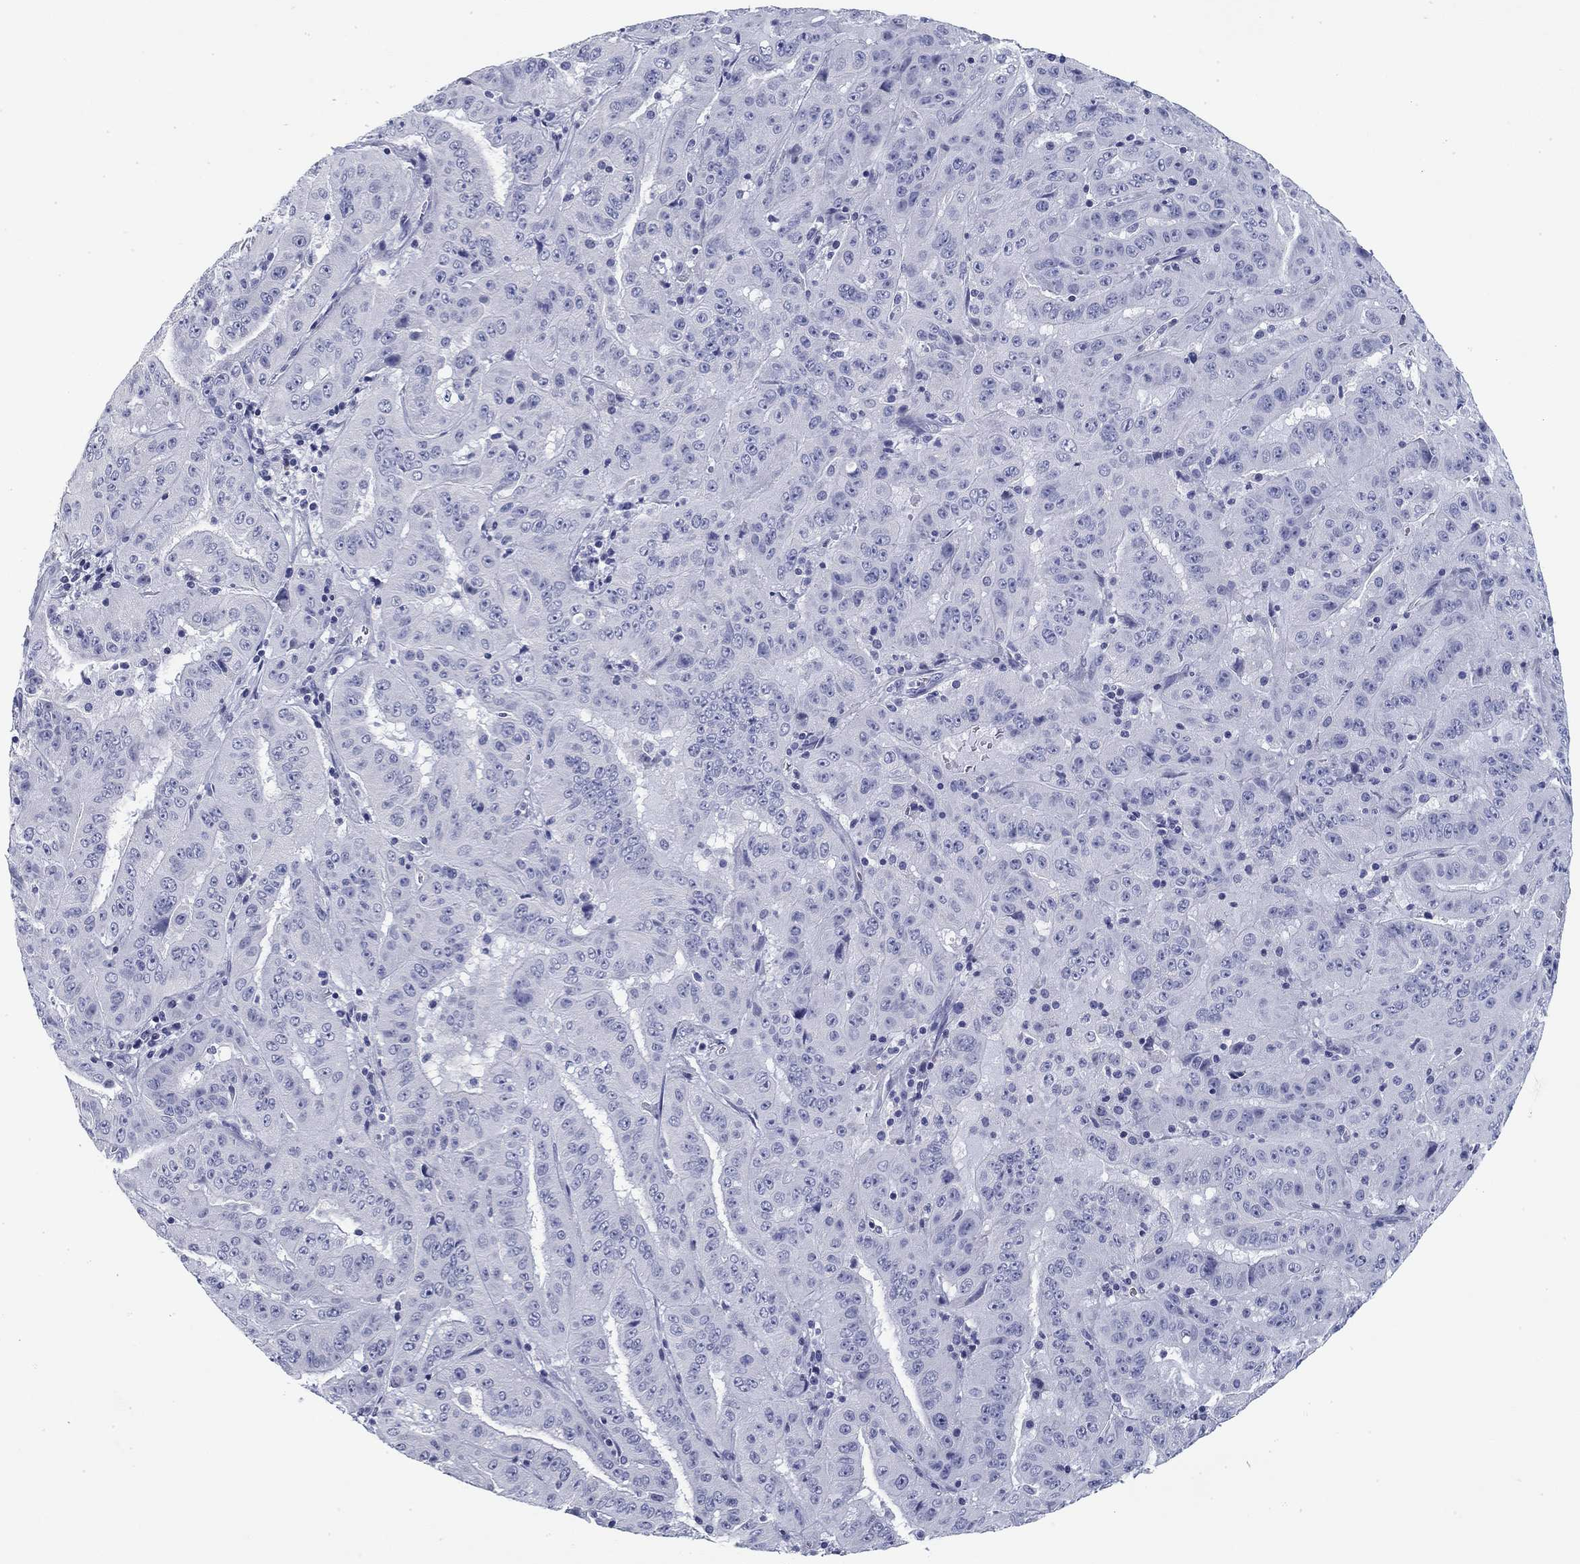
{"staining": {"intensity": "negative", "quantity": "none", "location": "none"}, "tissue": "pancreatic cancer", "cell_type": "Tumor cells", "image_type": "cancer", "snomed": [{"axis": "morphology", "description": "Adenocarcinoma, NOS"}, {"axis": "topography", "description": "Pancreas"}], "caption": "Tumor cells show no significant staining in pancreatic adenocarcinoma.", "gene": "CD79B", "patient": {"sex": "male", "age": 63}}